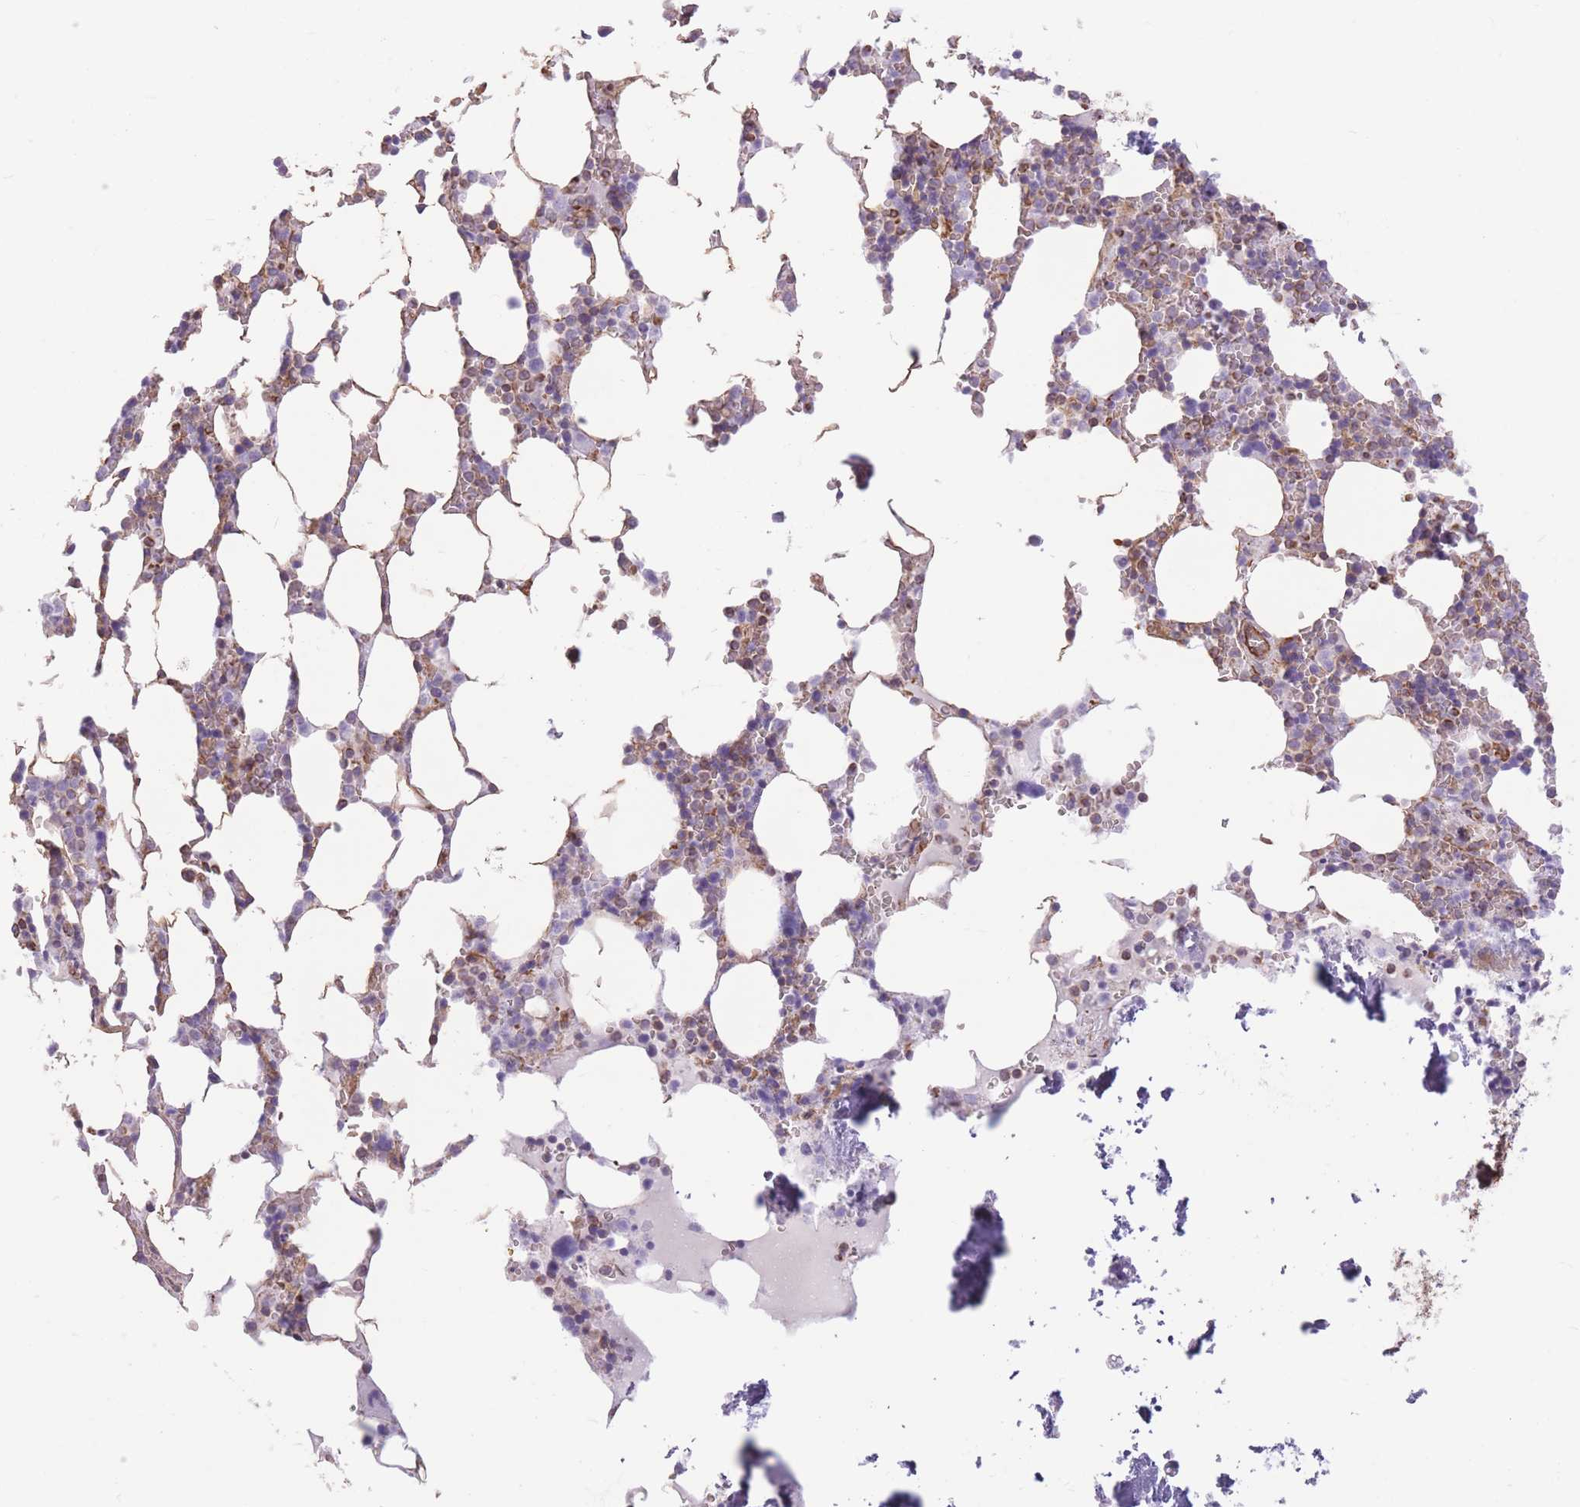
{"staining": {"intensity": "moderate", "quantity": "<25%", "location": "cytoplasmic/membranous"}, "tissue": "bone marrow", "cell_type": "Hematopoietic cells", "image_type": "normal", "snomed": [{"axis": "morphology", "description": "Normal tissue, NOS"}, {"axis": "topography", "description": "Bone marrow"}], "caption": "IHC (DAB (3,3'-diaminobenzidine)) staining of benign human bone marrow shows moderate cytoplasmic/membranous protein positivity in about <25% of hematopoietic cells.", "gene": "ADD1", "patient": {"sex": "male", "age": 64}}